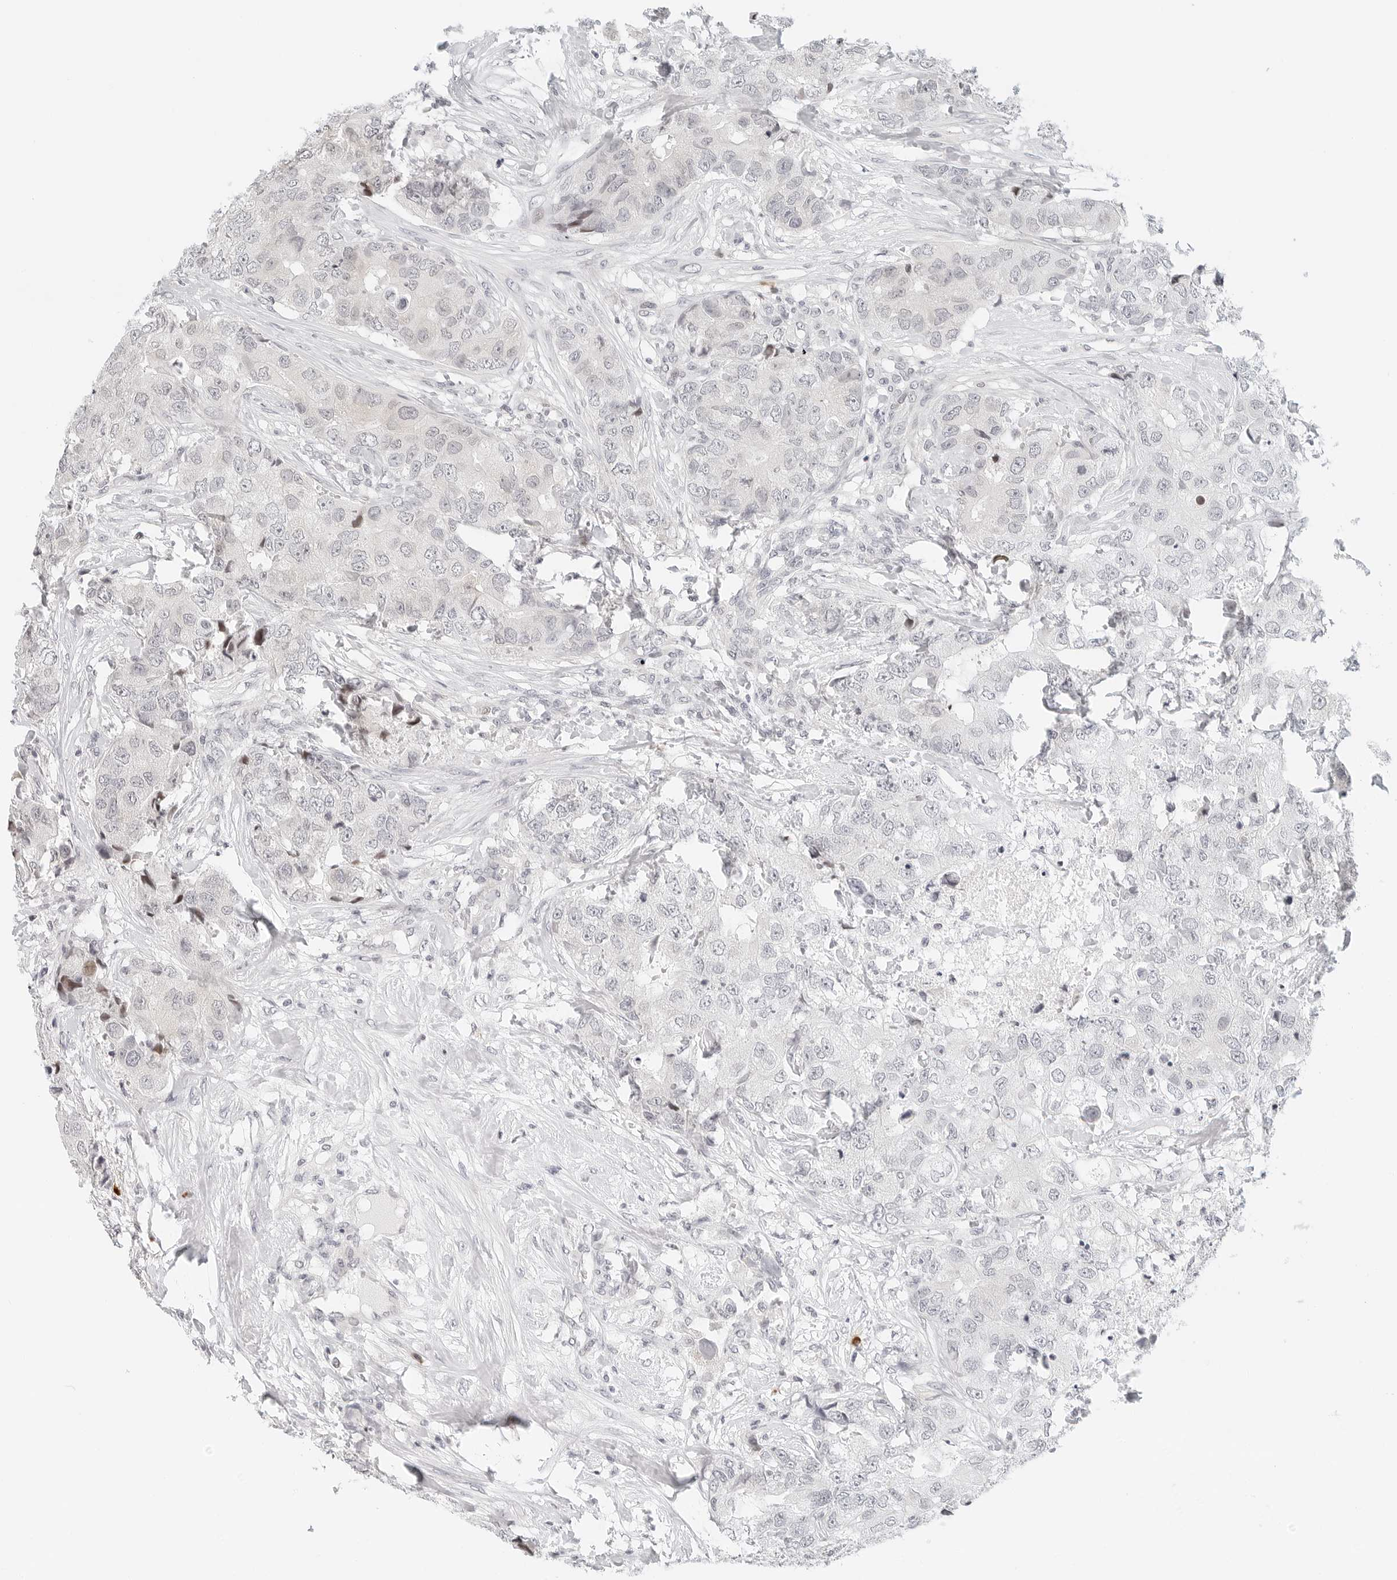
{"staining": {"intensity": "negative", "quantity": "none", "location": "none"}, "tissue": "breast cancer", "cell_type": "Tumor cells", "image_type": "cancer", "snomed": [{"axis": "morphology", "description": "Duct carcinoma"}, {"axis": "topography", "description": "Breast"}], "caption": "Tumor cells are negative for brown protein staining in breast cancer.", "gene": "PARP10", "patient": {"sex": "female", "age": 62}}